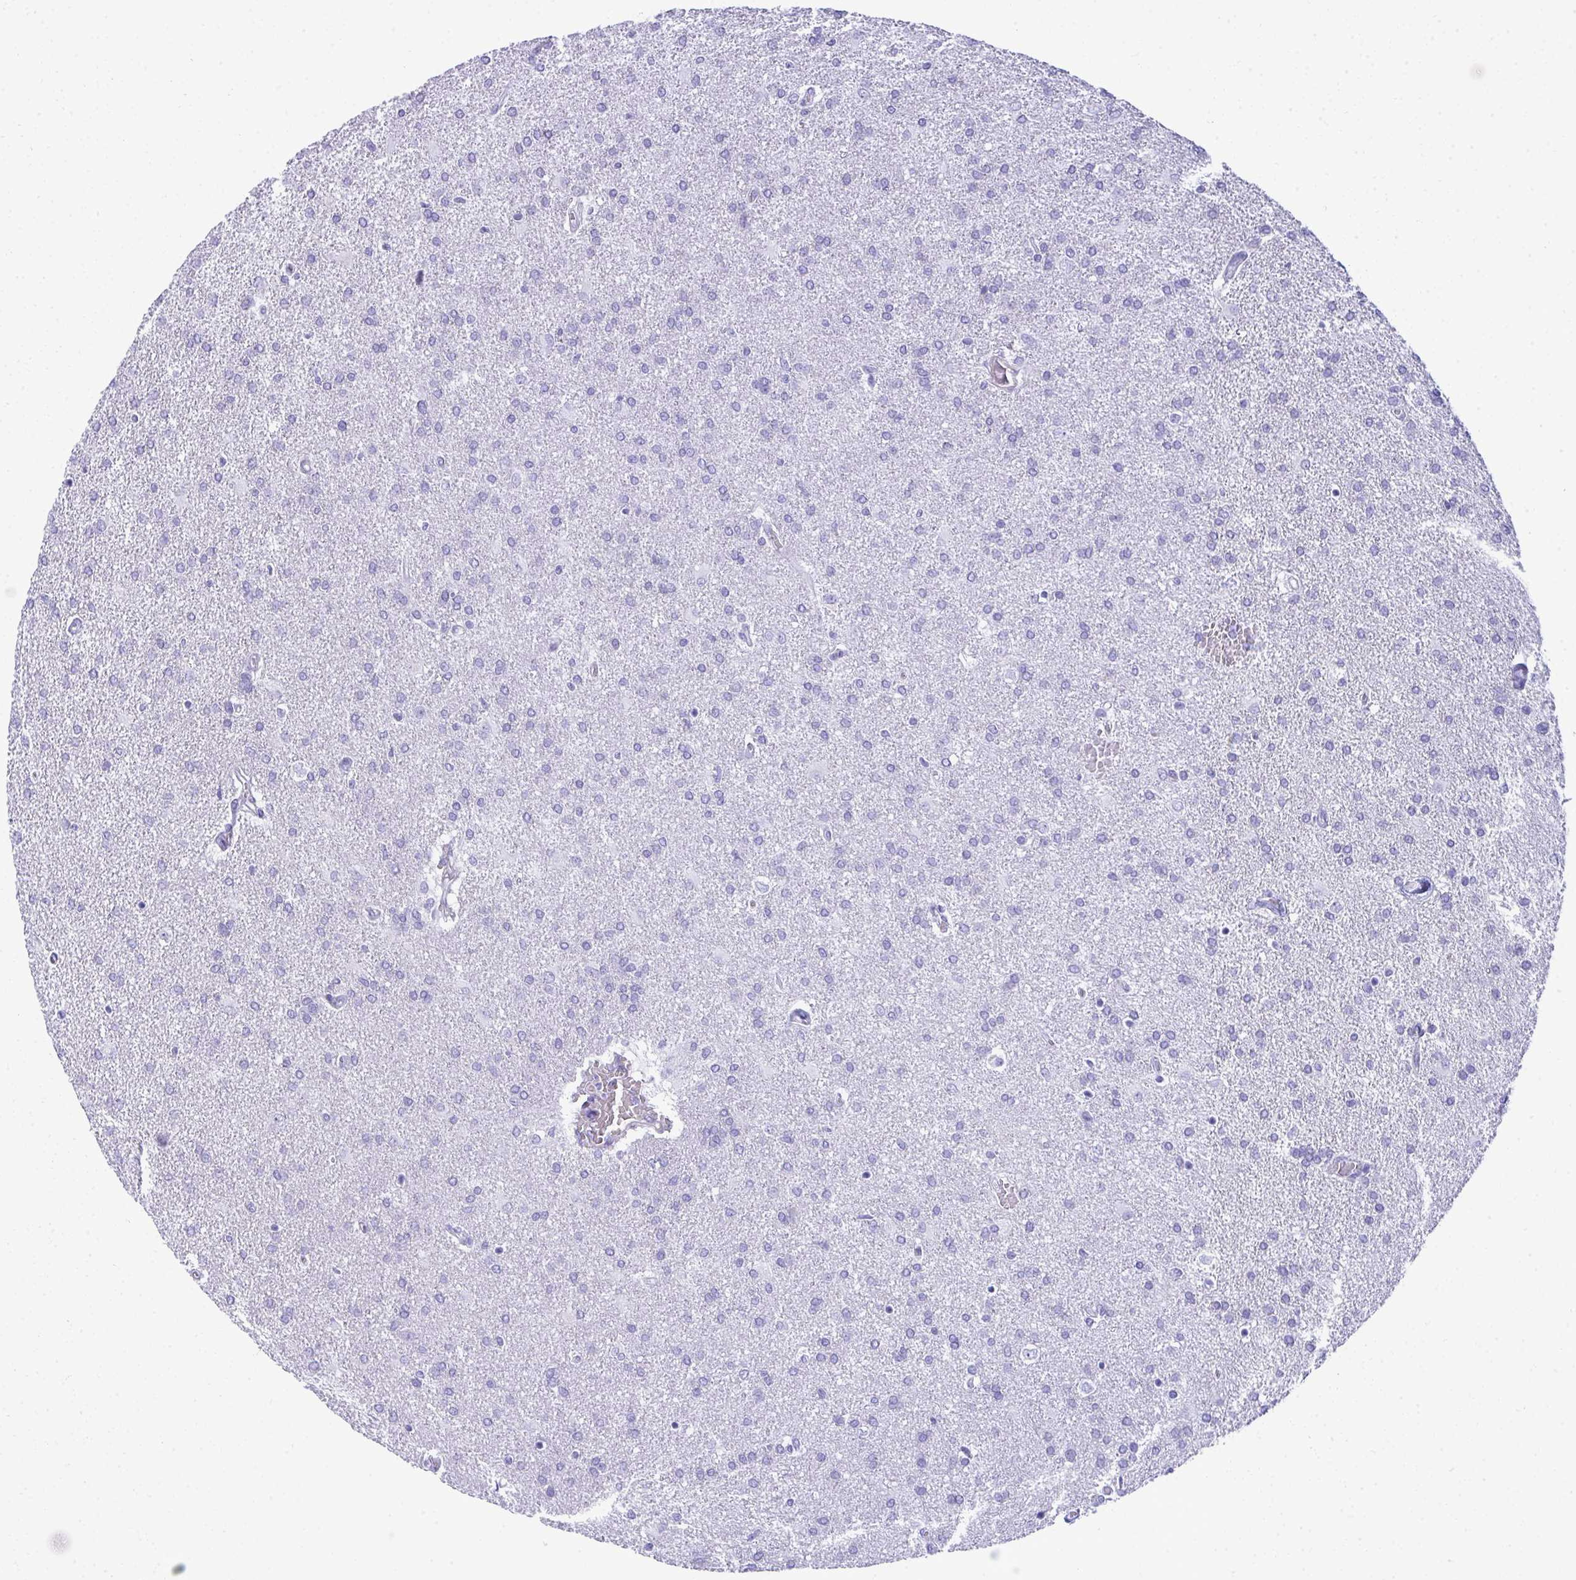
{"staining": {"intensity": "negative", "quantity": "none", "location": "none"}, "tissue": "glioma", "cell_type": "Tumor cells", "image_type": "cancer", "snomed": [{"axis": "morphology", "description": "Glioma, malignant, High grade"}, {"axis": "topography", "description": "Brain"}], "caption": "The immunohistochemistry histopathology image has no significant positivity in tumor cells of high-grade glioma (malignant) tissue.", "gene": "PUS7L", "patient": {"sex": "male", "age": 68}}